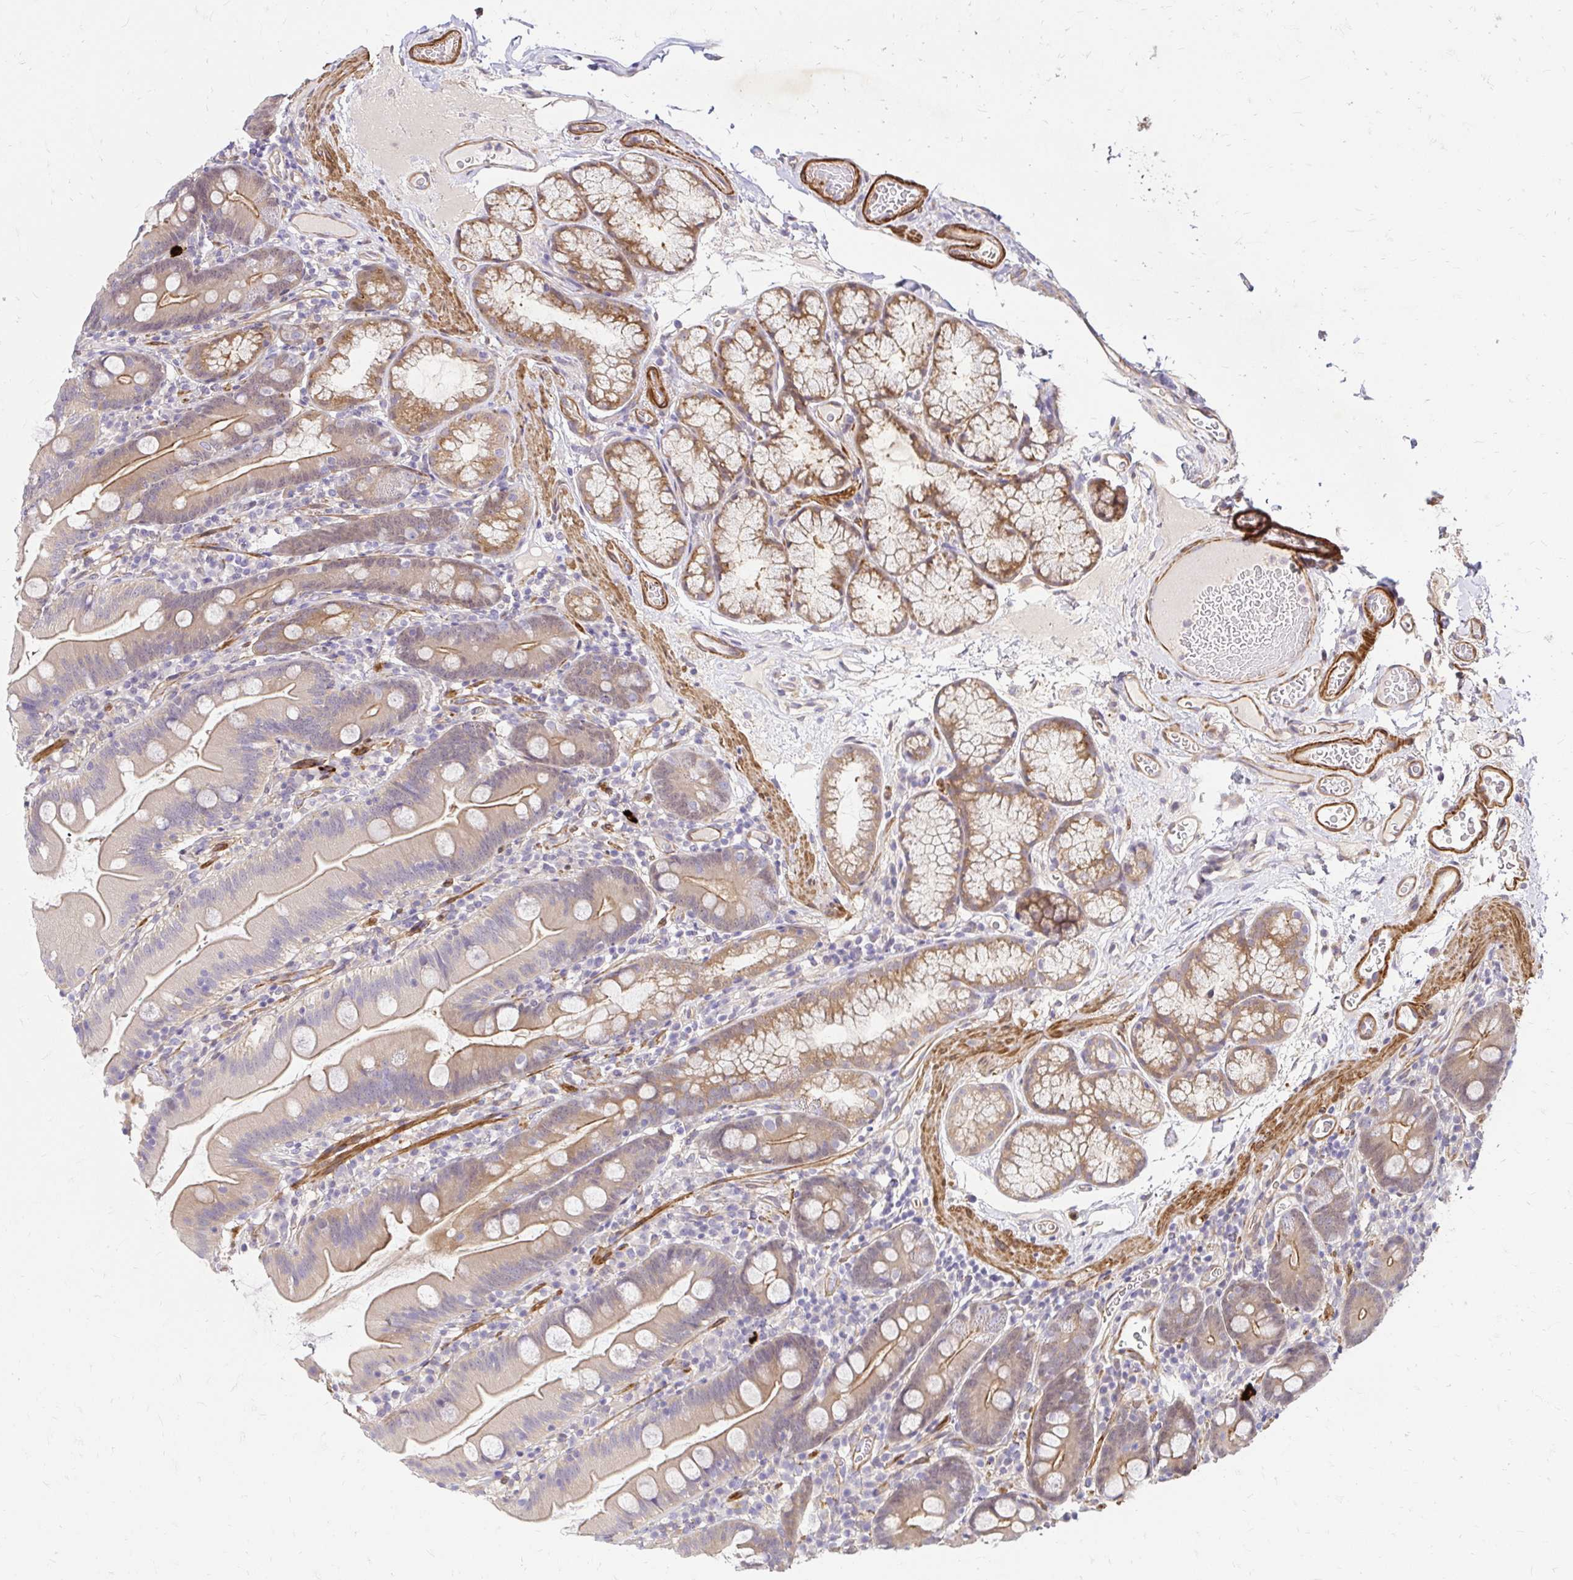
{"staining": {"intensity": "moderate", "quantity": "<25%", "location": "cytoplasmic/membranous"}, "tissue": "duodenum", "cell_type": "Glandular cells", "image_type": "normal", "snomed": [{"axis": "morphology", "description": "Normal tissue, NOS"}, {"axis": "topography", "description": "Duodenum"}], "caption": "Glandular cells demonstrate low levels of moderate cytoplasmic/membranous expression in approximately <25% of cells in benign duodenum.", "gene": "YAP1", "patient": {"sex": "female", "age": 67}}